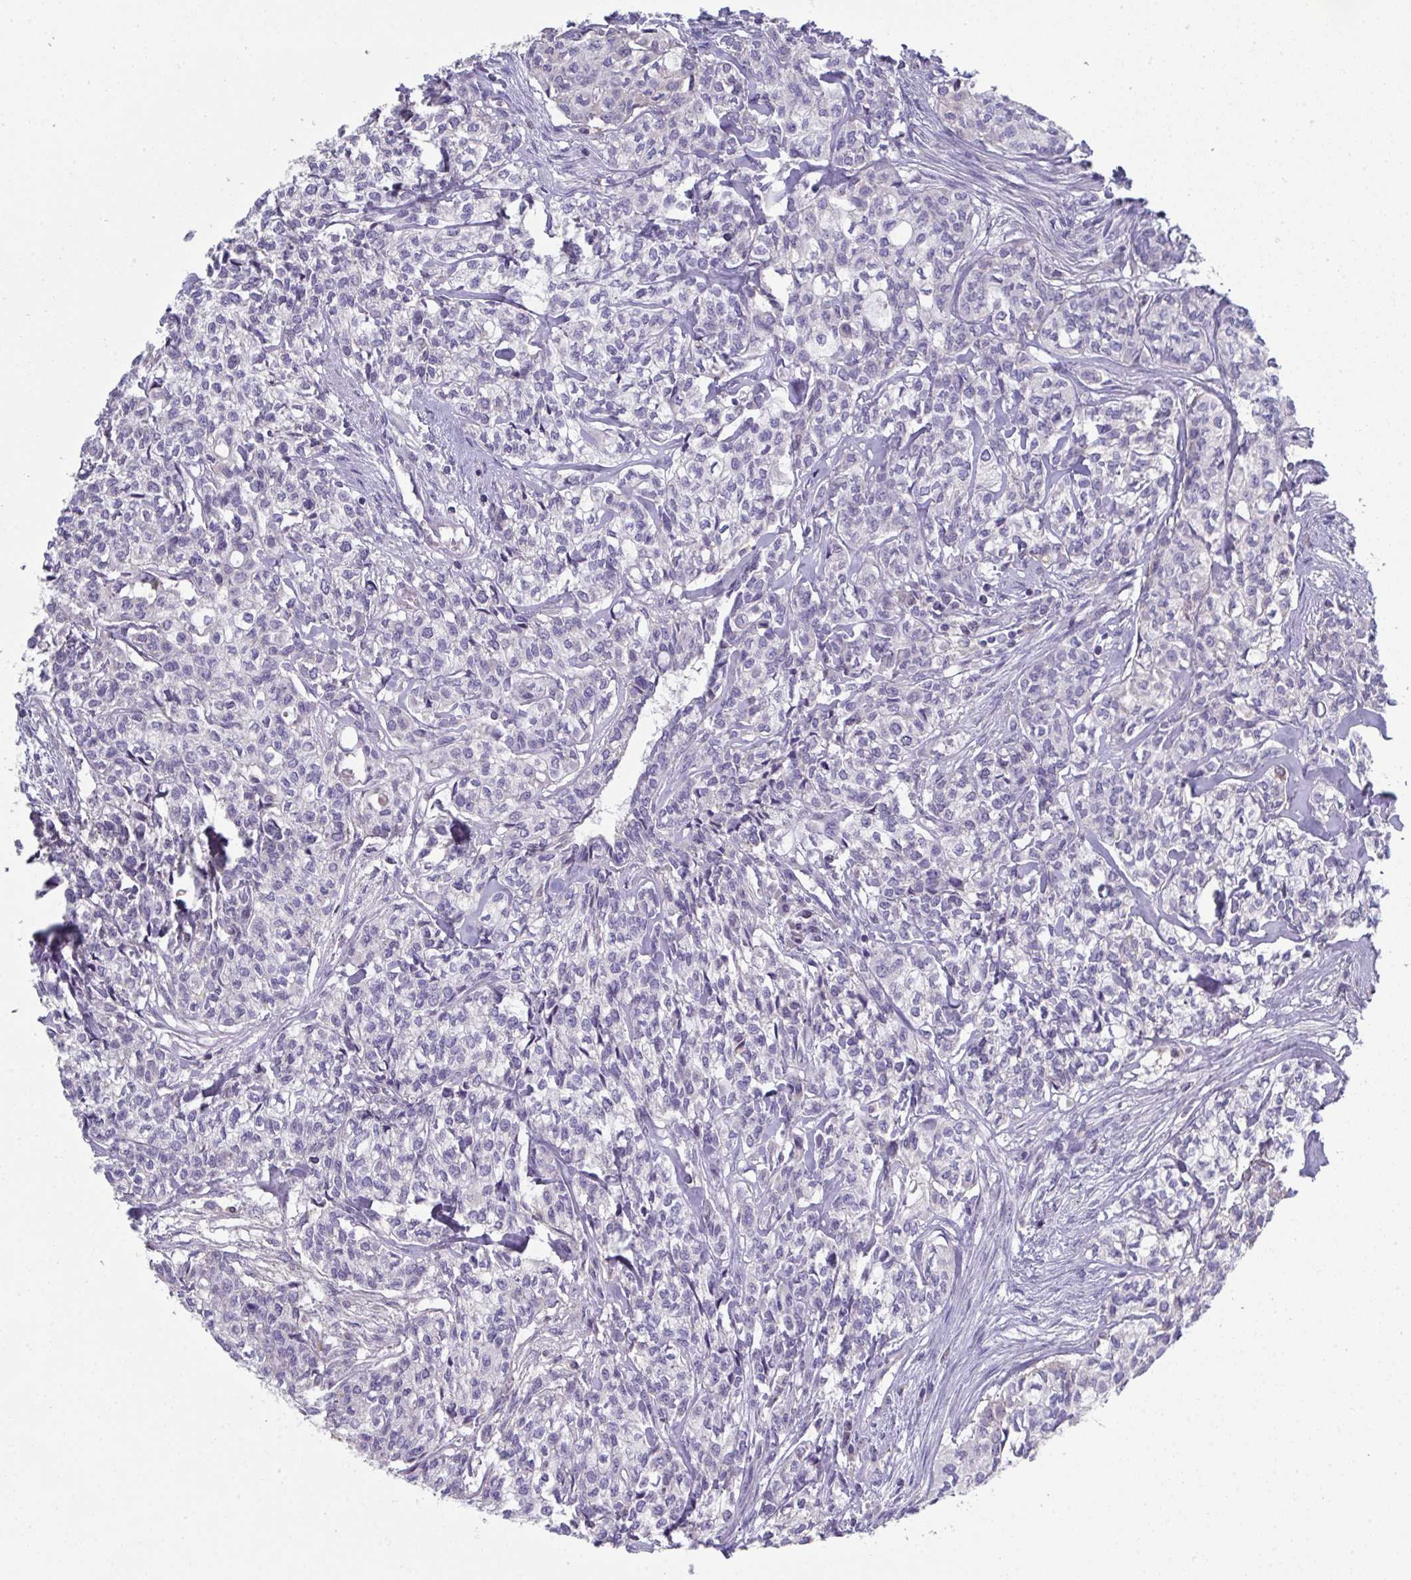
{"staining": {"intensity": "negative", "quantity": "none", "location": "none"}, "tissue": "head and neck cancer", "cell_type": "Tumor cells", "image_type": "cancer", "snomed": [{"axis": "morphology", "description": "Adenocarcinoma, NOS"}, {"axis": "topography", "description": "Head-Neck"}], "caption": "An immunohistochemistry (IHC) micrograph of head and neck cancer is shown. There is no staining in tumor cells of head and neck cancer.", "gene": "HGFAC", "patient": {"sex": "male", "age": 81}}